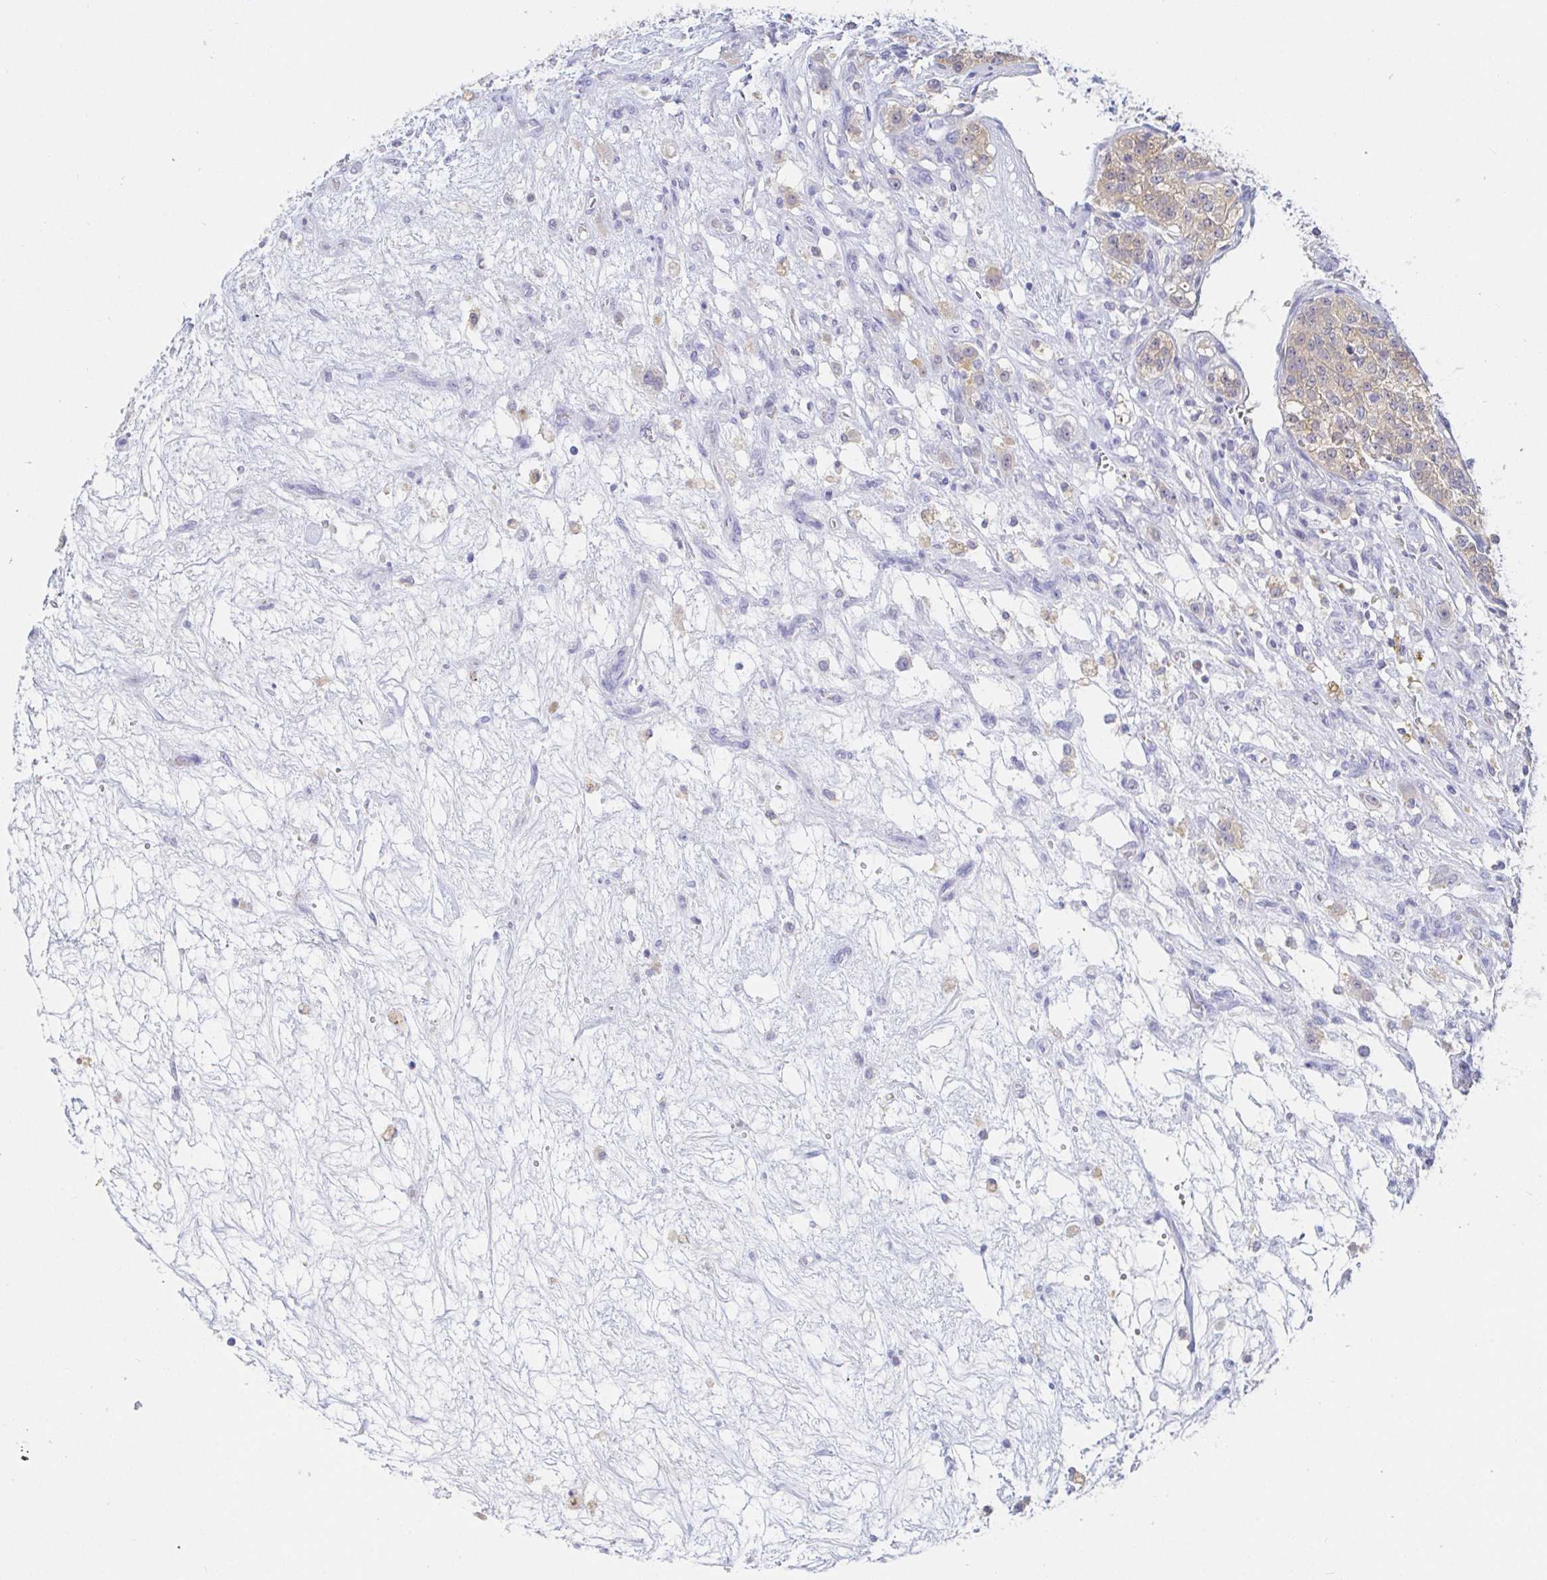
{"staining": {"intensity": "weak", "quantity": "25%-75%", "location": "cytoplasmic/membranous"}, "tissue": "renal cancer", "cell_type": "Tumor cells", "image_type": "cancer", "snomed": [{"axis": "morphology", "description": "Adenocarcinoma, NOS"}, {"axis": "topography", "description": "Kidney"}], "caption": "Renal cancer (adenocarcinoma) tissue shows weak cytoplasmic/membranous expression in about 25%-75% of tumor cells, visualized by immunohistochemistry.", "gene": "PDE6B", "patient": {"sex": "female", "age": 63}}